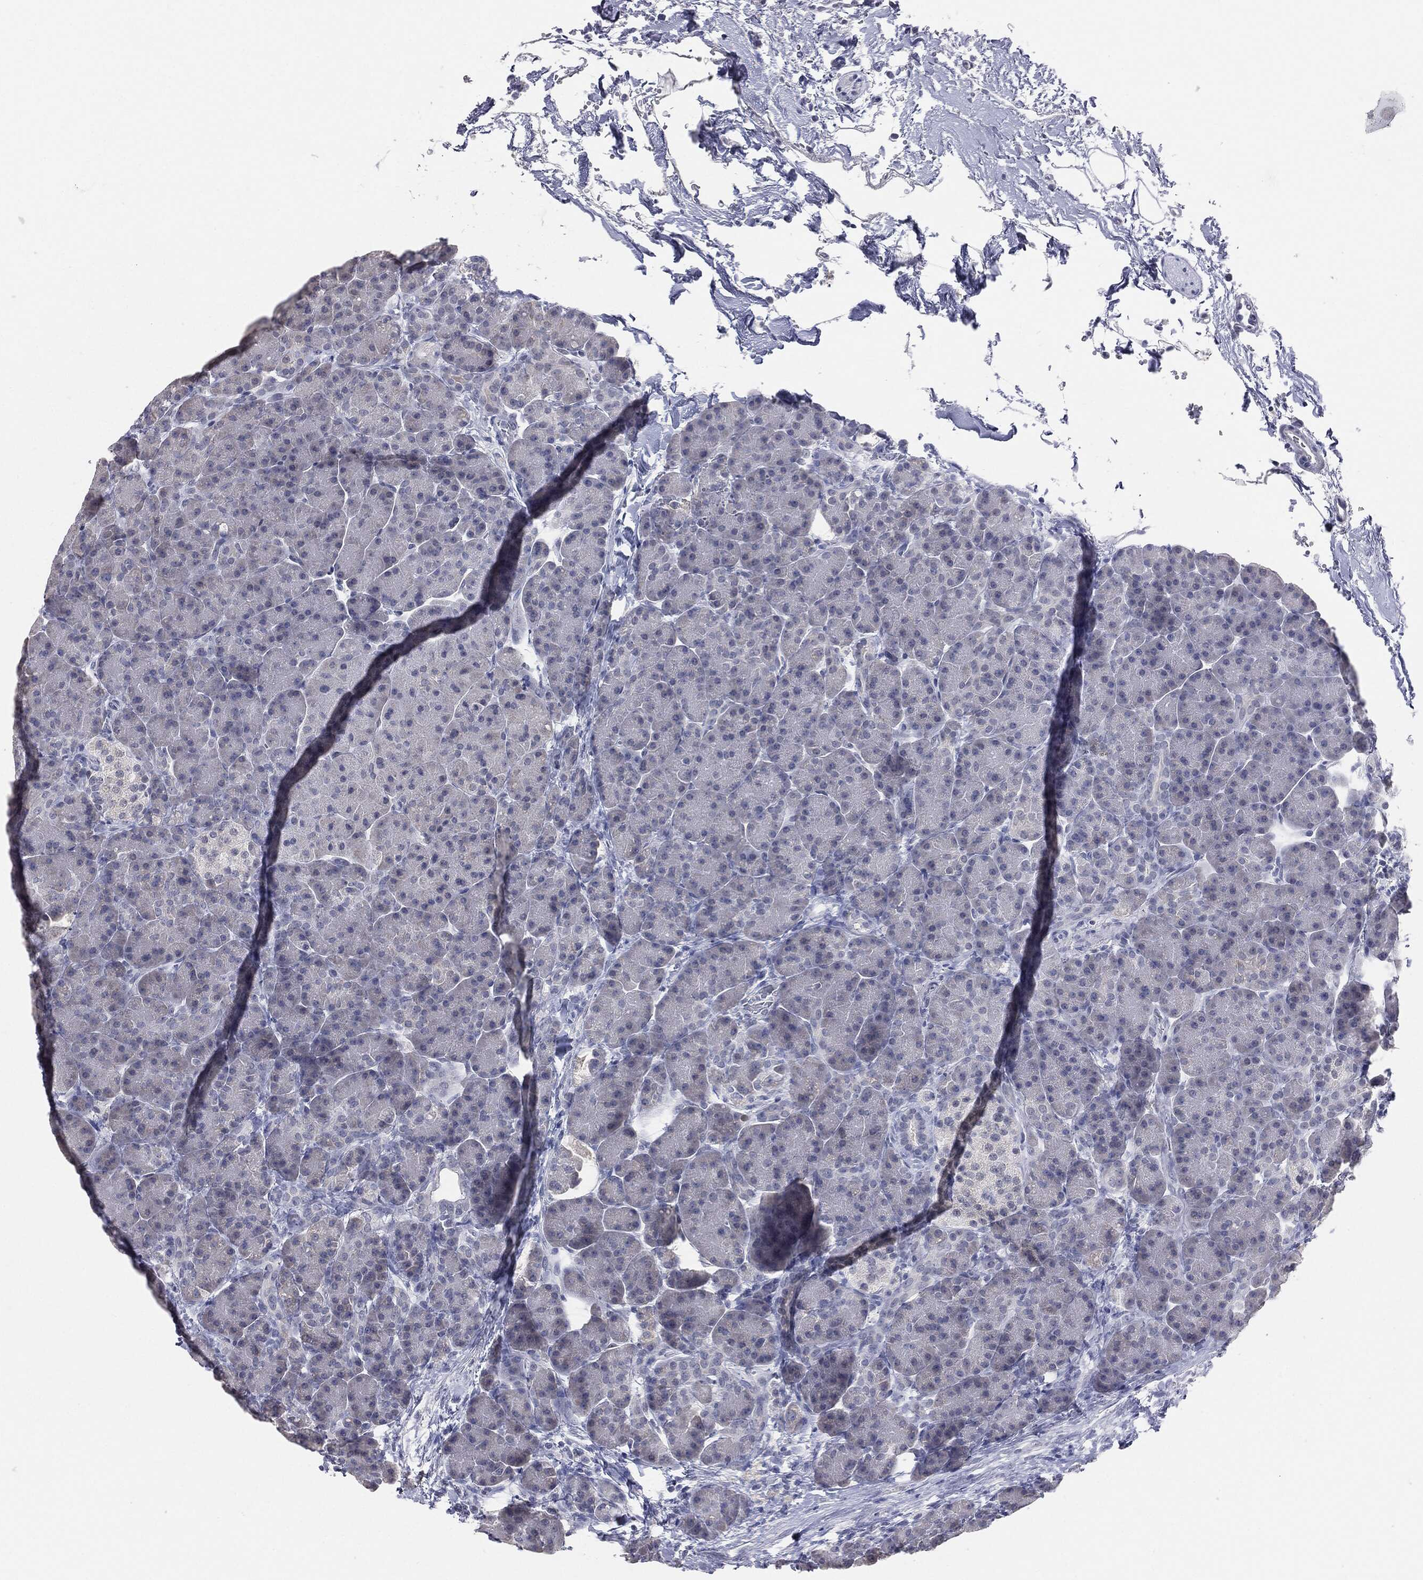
{"staining": {"intensity": "negative", "quantity": "none", "location": "none"}, "tissue": "pancreas", "cell_type": "Exocrine glandular cells", "image_type": "normal", "snomed": [{"axis": "morphology", "description": "Normal tissue, NOS"}, {"axis": "topography", "description": "Pancreas"}], "caption": "This is an immunohistochemistry (IHC) photomicrograph of normal pancreas. There is no expression in exocrine glandular cells.", "gene": "DMKN", "patient": {"sex": "female", "age": 63}}